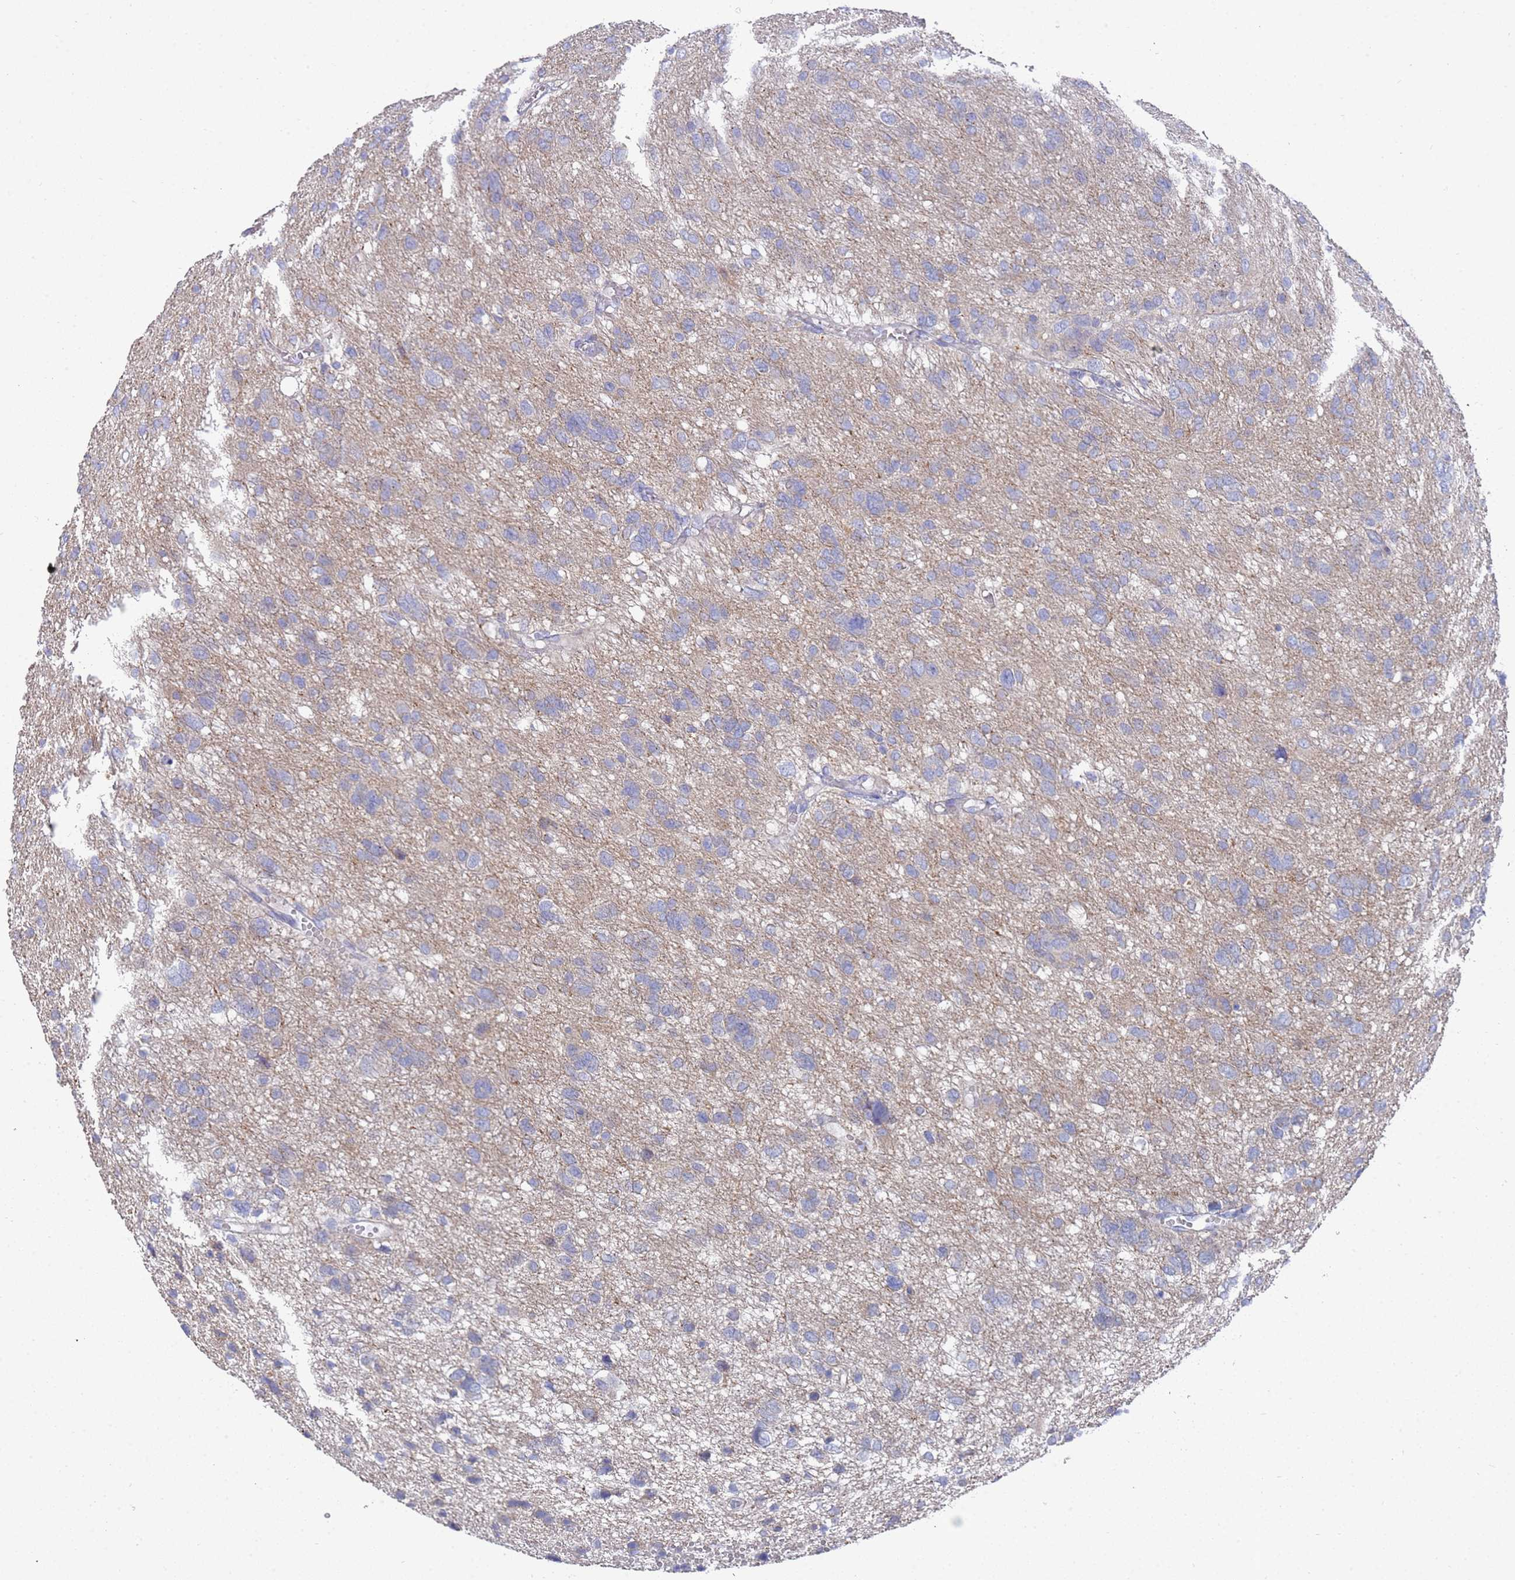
{"staining": {"intensity": "negative", "quantity": "none", "location": "none"}, "tissue": "glioma", "cell_type": "Tumor cells", "image_type": "cancer", "snomed": [{"axis": "morphology", "description": "Glioma, malignant, High grade"}, {"axis": "topography", "description": "Brain"}], "caption": "A high-resolution image shows immunohistochemistry staining of high-grade glioma (malignant), which exhibits no significant positivity in tumor cells.", "gene": "SCAPER", "patient": {"sex": "female", "age": 59}}